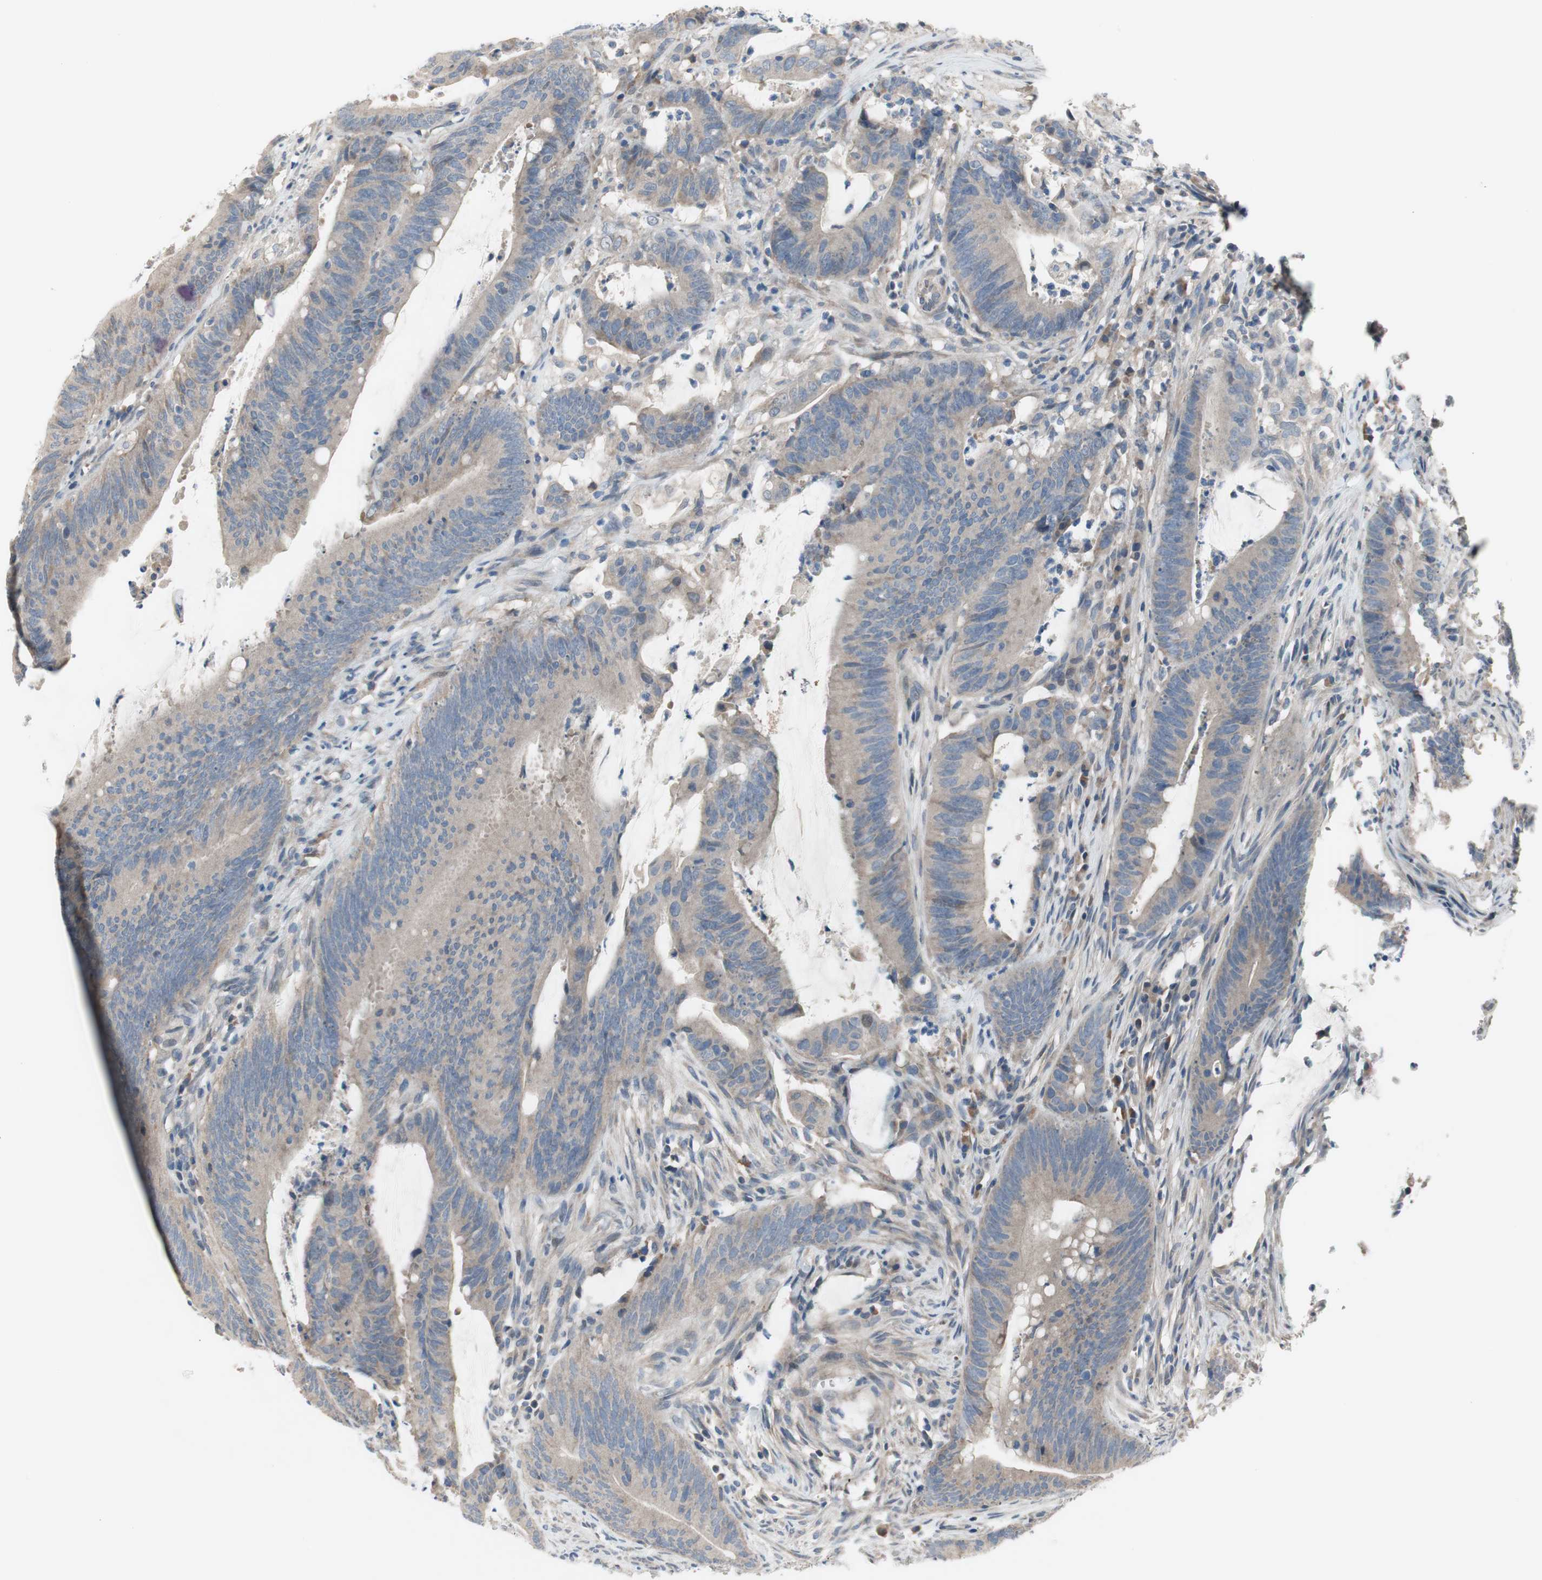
{"staining": {"intensity": "negative", "quantity": "none", "location": "none"}, "tissue": "colorectal cancer", "cell_type": "Tumor cells", "image_type": "cancer", "snomed": [{"axis": "morphology", "description": "Adenocarcinoma, NOS"}, {"axis": "topography", "description": "Rectum"}], "caption": "Immunohistochemistry (IHC) of human colorectal adenocarcinoma reveals no expression in tumor cells.", "gene": "TACR3", "patient": {"sex": "female", "age": 66}}